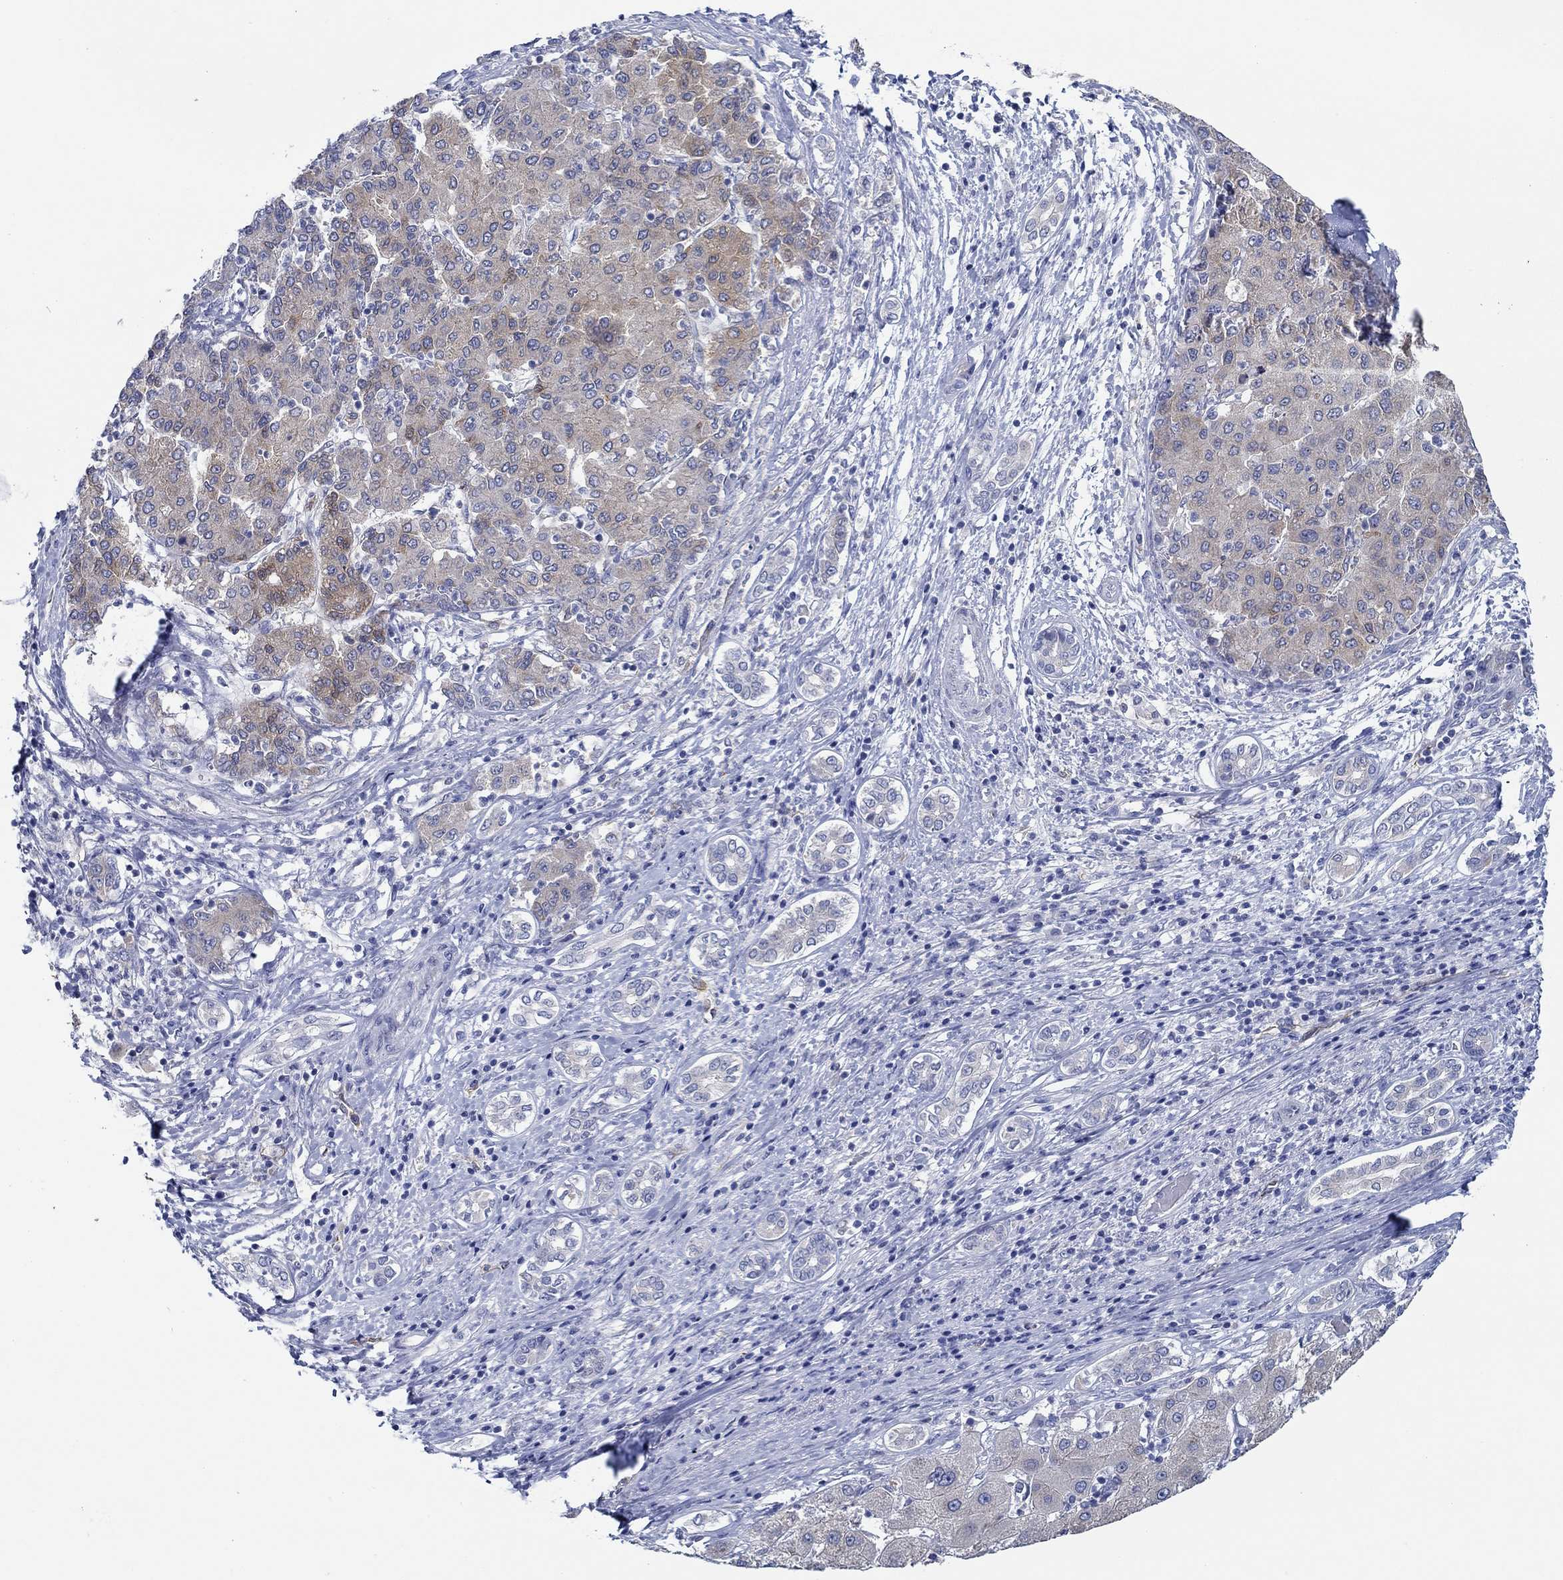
{"staining": {"intensity": "moderate", "quantity": "25%-75%", "location": "cytoplasmic/membranous"}, "tissue": "liver cancer", "cell_type": "Tumor cells", "image_type": "cancer", "snomed": [{"axis": "morphology", "description": "Carcinoma, Hepatocellular, NOS"}, {"axis": "topography", "description": "Liver"}], "caption": "An image showing moderate cytoplasmic/membranous staining in about 25%-75% of tumor cells in liver cancer (hepatocellular carcinoma), as visualized by brown immunohistochemical staining.", "gene": "SLC27A3", "patient": {"sex": "male", "age": 65}}